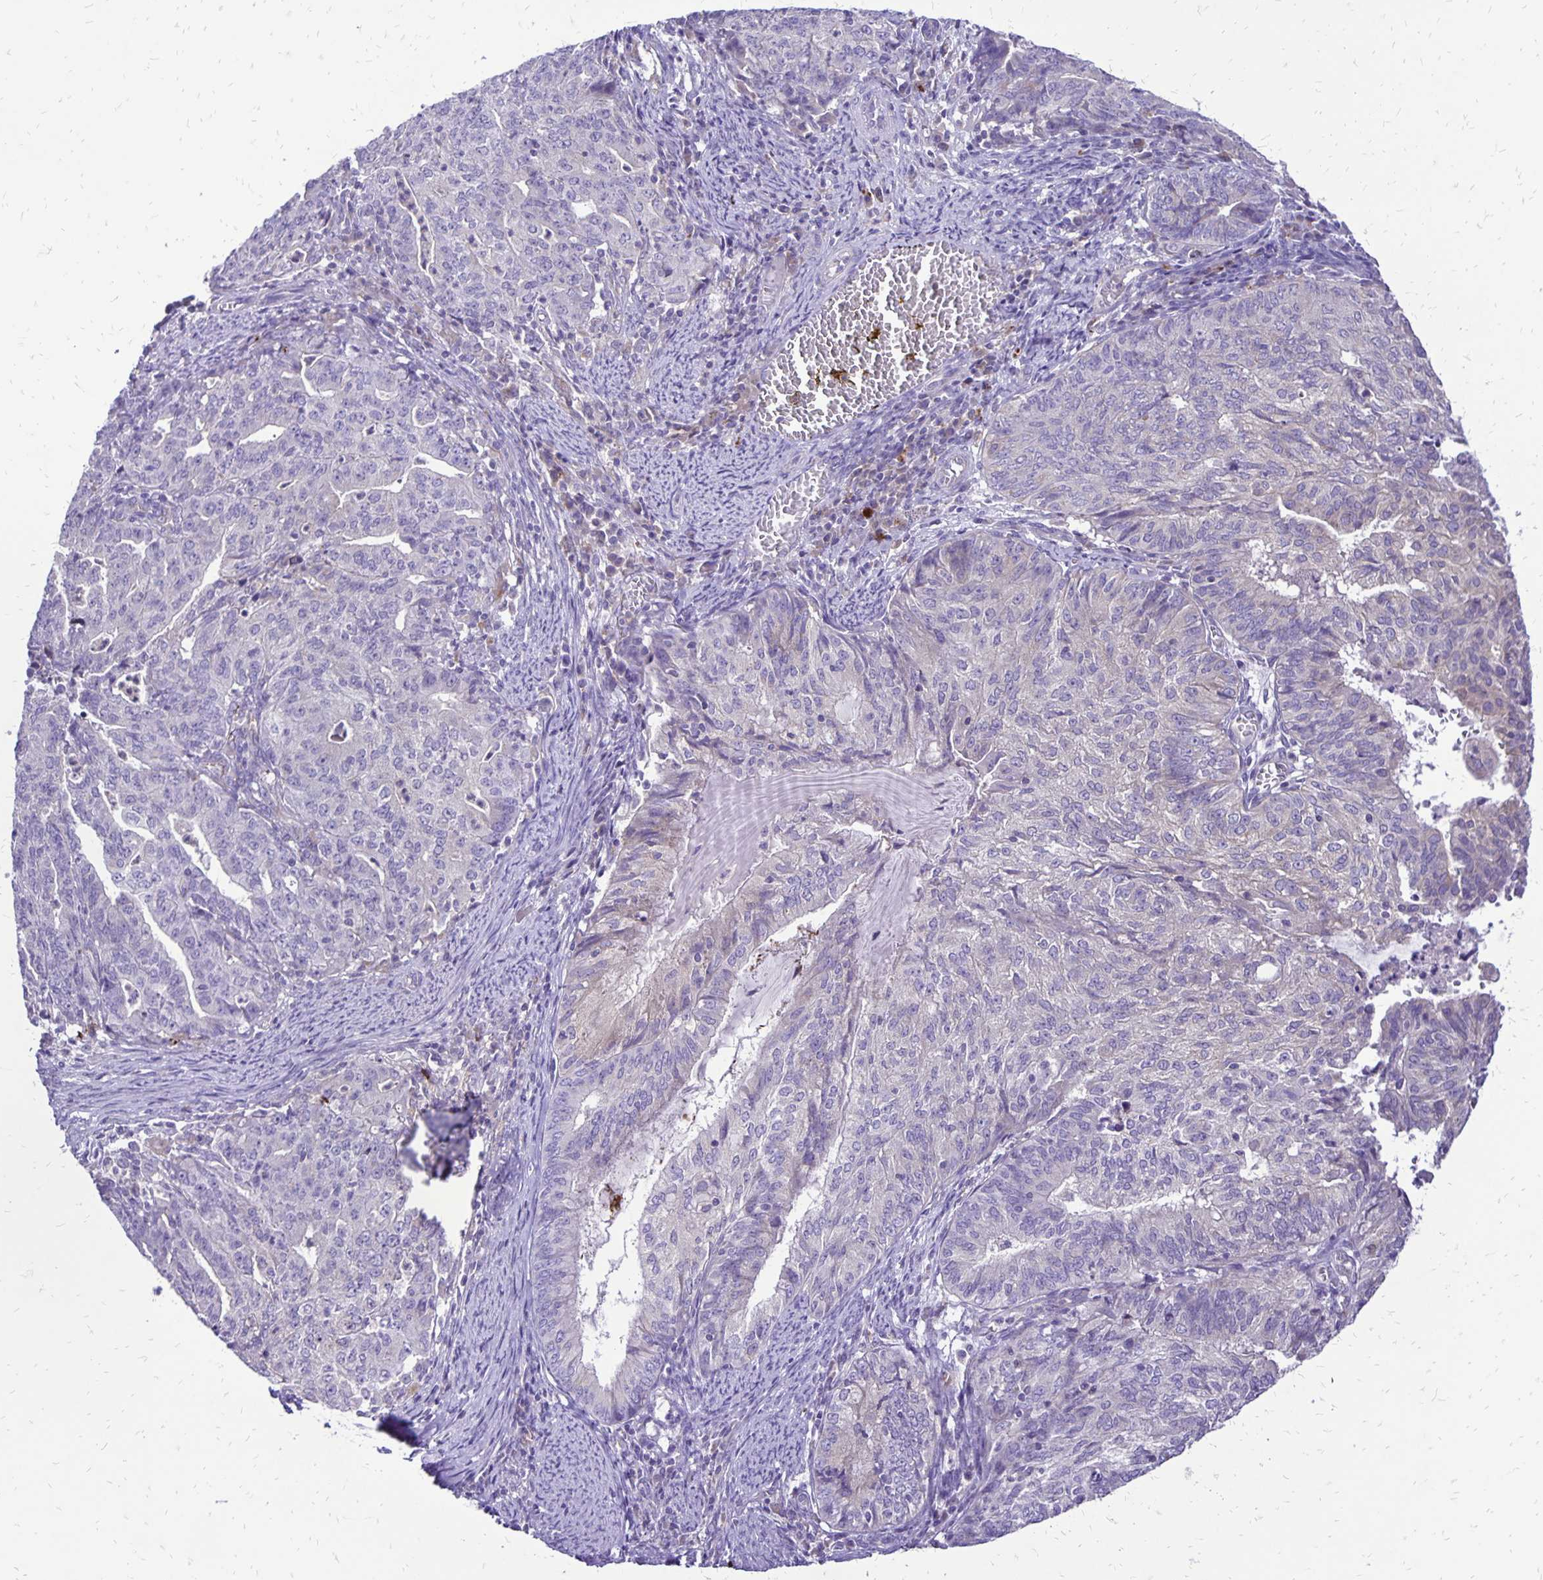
{"staining": {"intensity": "negative", "quantity": "none", "location": "none"}, "tissue": "endometrial cancer", "cell_type": "Tumor cells", "image_type": "cancer", "snomed": [{"axis": "morphology", "description": "Adenocarcinoma, NOS"}, {"axis": "topography", "description": "Endometrium"}], "caption": "This micrograph is of endometrial cancer stained with immunohistochemistry (IHC) to label a protein in brown with the nuclei are counter-stained blue. There is no expression in tumor cells.", "gene": "EIF5A", "patient": {"sex": "female", "age": 82}}